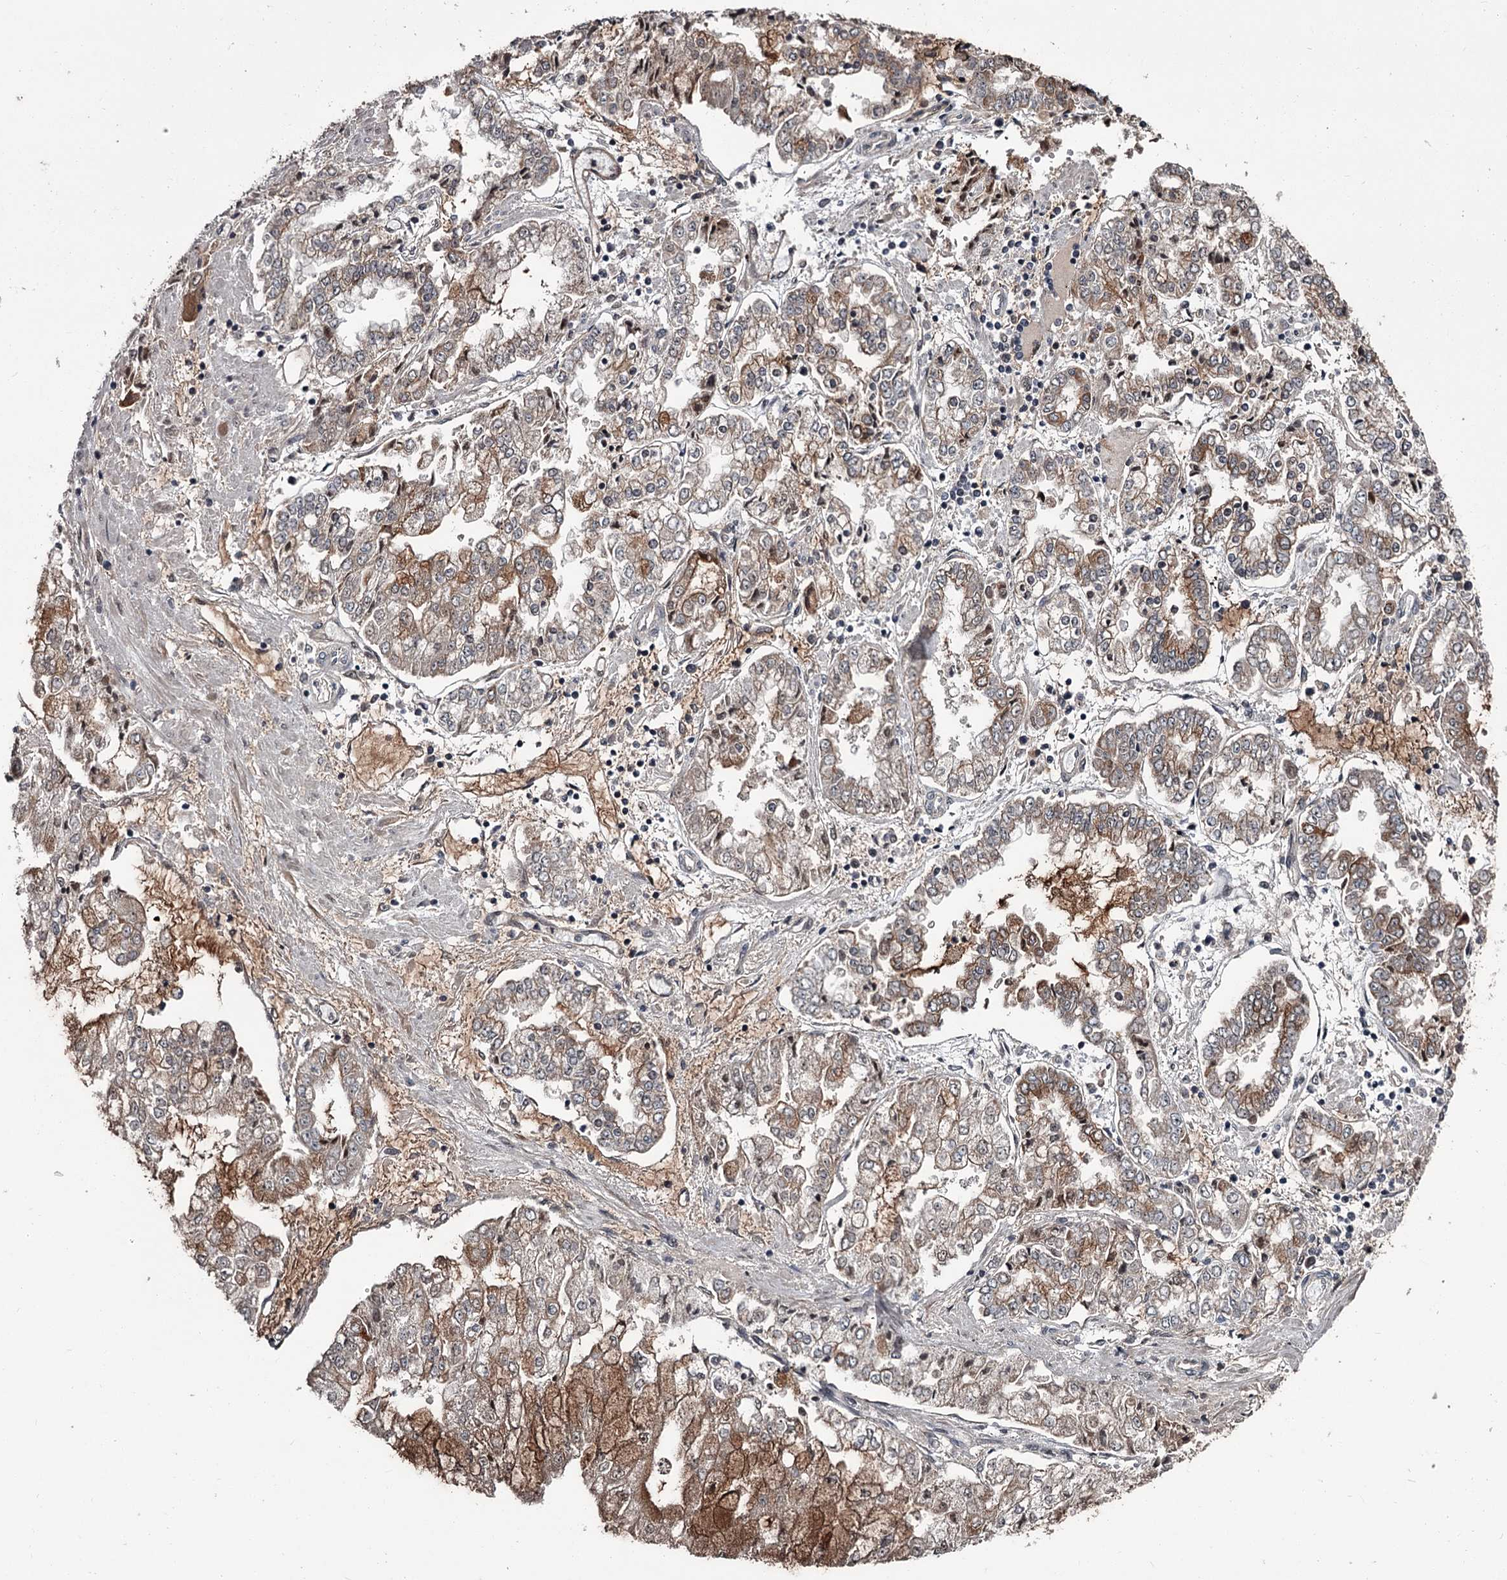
{"staining": {"intensity": "moderate", "quantity": "<25%", "location": "cytoplasmic/membranous"}, "tissue": "stomach cancer", "cell_type": "Tumor cells", "image_type": "cancer", "snomed": [{"axis": "morphology", "description": "Adenocarcinoma, NOS"}, {"axis": "topography", "description": "Stomach"}], "caption": "Stomach adenocarcinoma stained with DAB immunohistochemistry exhibits low levels of moderate cytoplasmic/membranous expression in about <25% of tumor cells.", "gene": "CDC42EP2", "patient": {"sex": "male", "age": 76}}